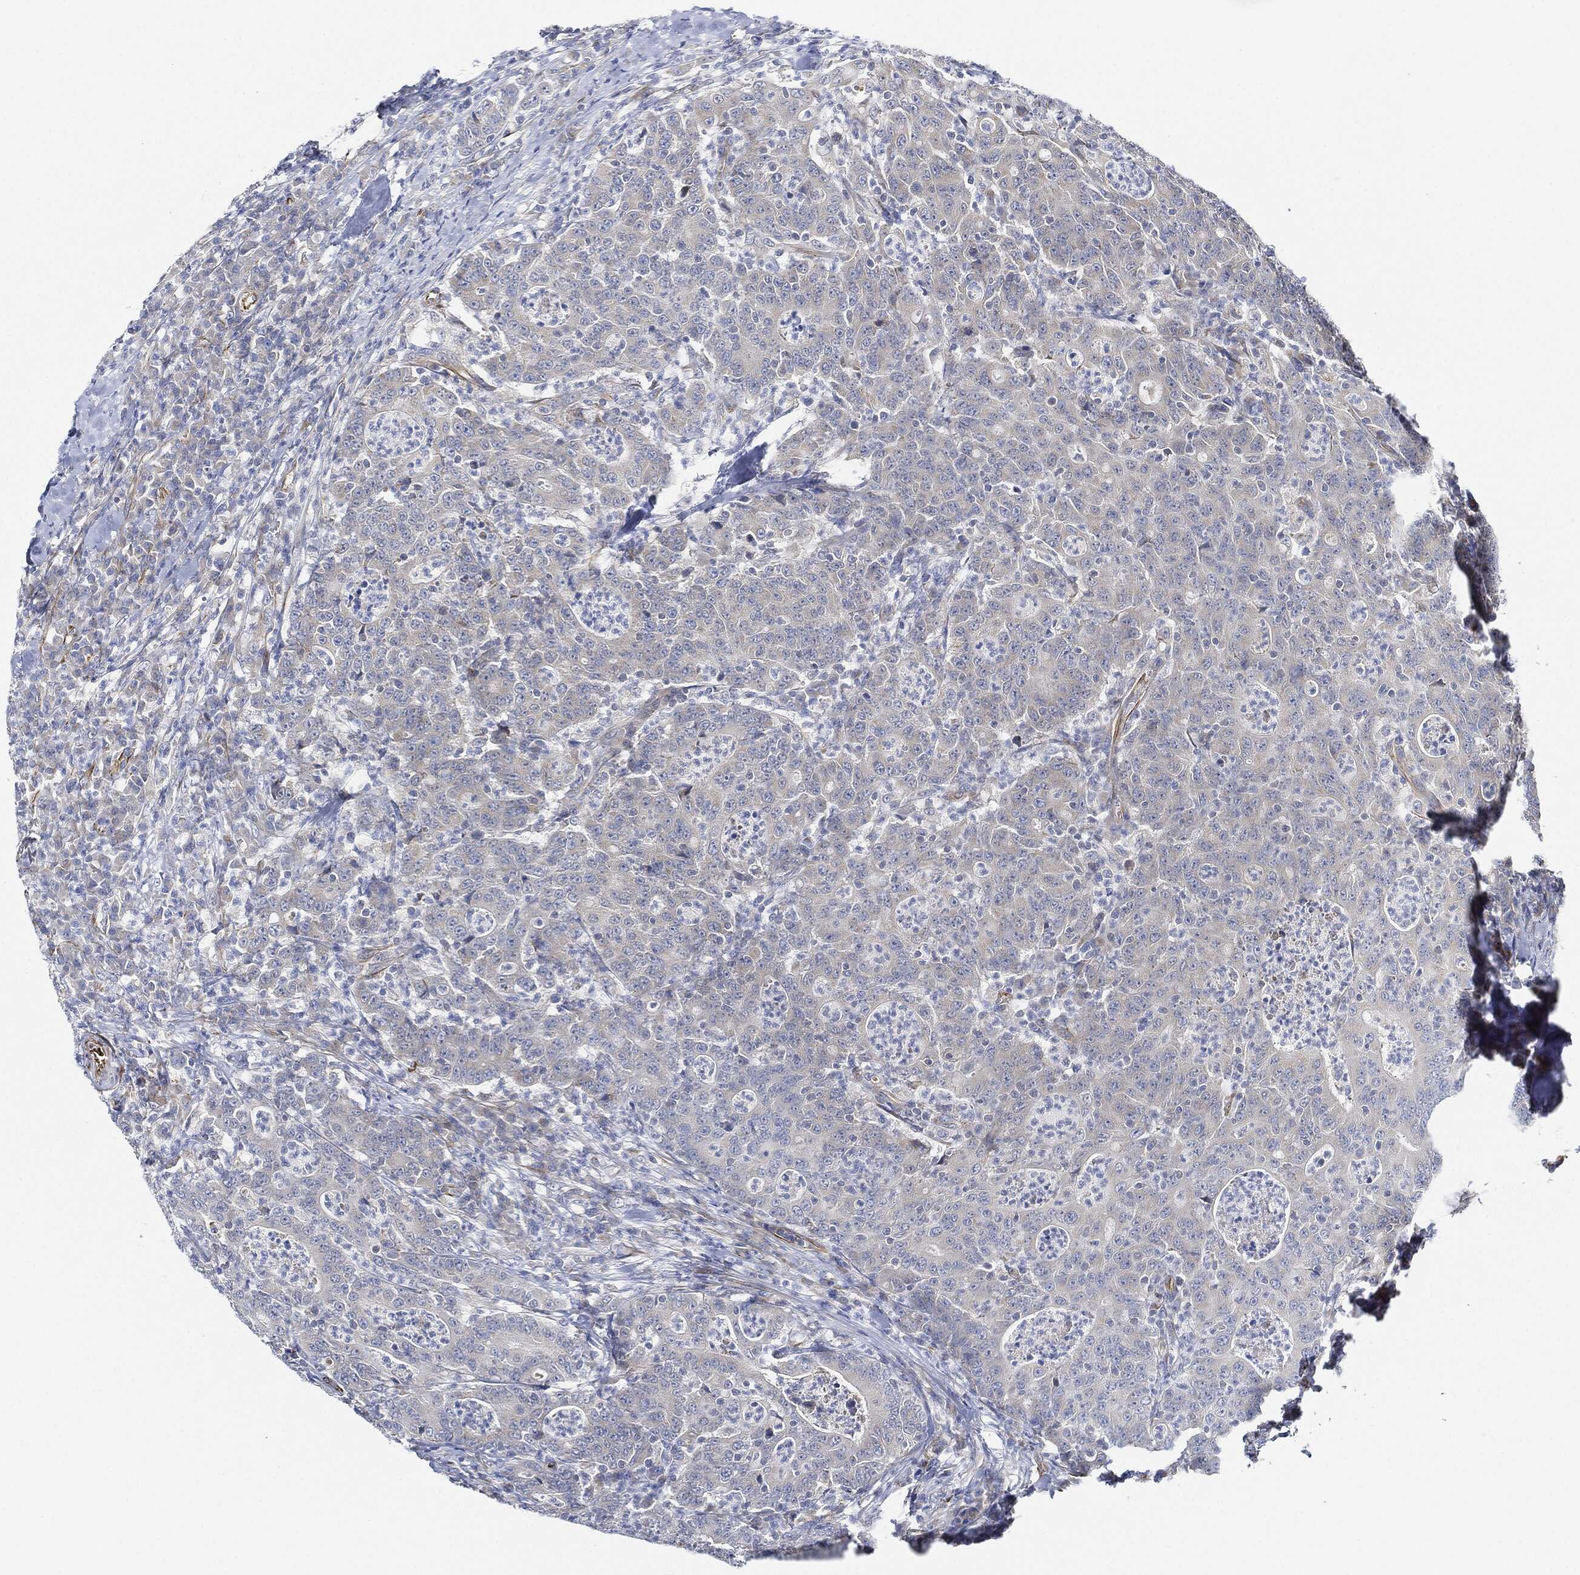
{"staining": {"intensity": "negative", "quantity": "none", "location": "none"}, "tissue": "colorectal cancer", "cell_type": "Tumor cells", "image_type": "cancer", "snomed": [{"axis": "morphology", "description": "Adenocarcinoma, NOS"}, {"axis": "topography", "description": "Colon"}], "caption": "Tumor cells are negative for protein expression in human colorectal adenocarcinoma.", "gene": "THSD1", "patient": {"sex": "male", "age": 70}}